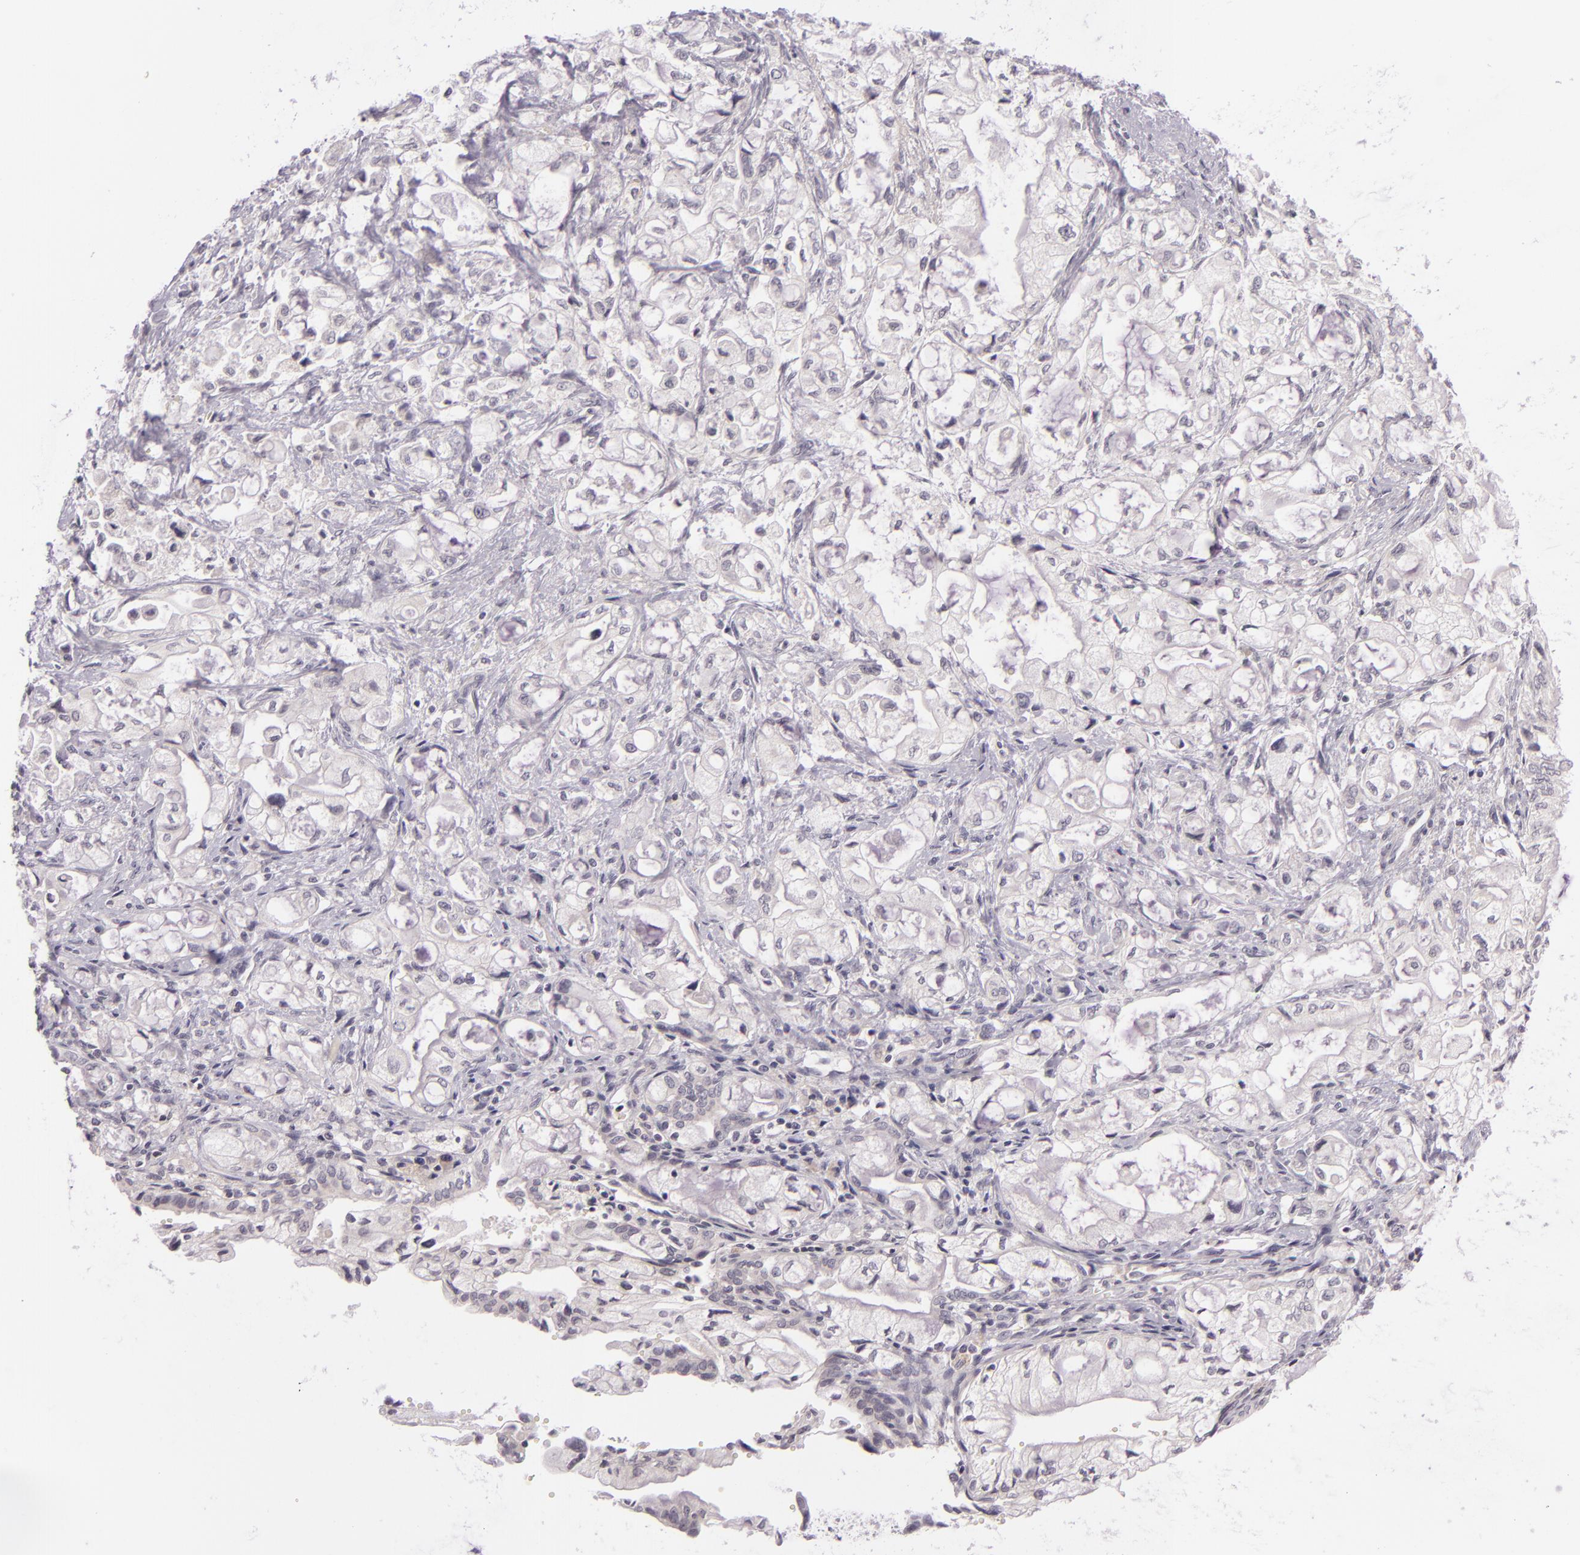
{"staining": {"intensity": "negative", "quantity": "none", "location": "none"}, "tissue": "pancreatic cancer", "cell_type": "Tumor cells", "image_type": "cancer", "snomed": [{"axis": "morphology", "description": "Adenocarcinoma, NOS"}, {"axis": "topography", "description": "Pancreas"}], "caption": "Immunohistochemical staining of human pancreatic cancer exhibits no significant positivity in tumor cells. Nuclei are stained in blue.", "gene": "DAG1", "patient": {"sex": "male", "age": 79}}